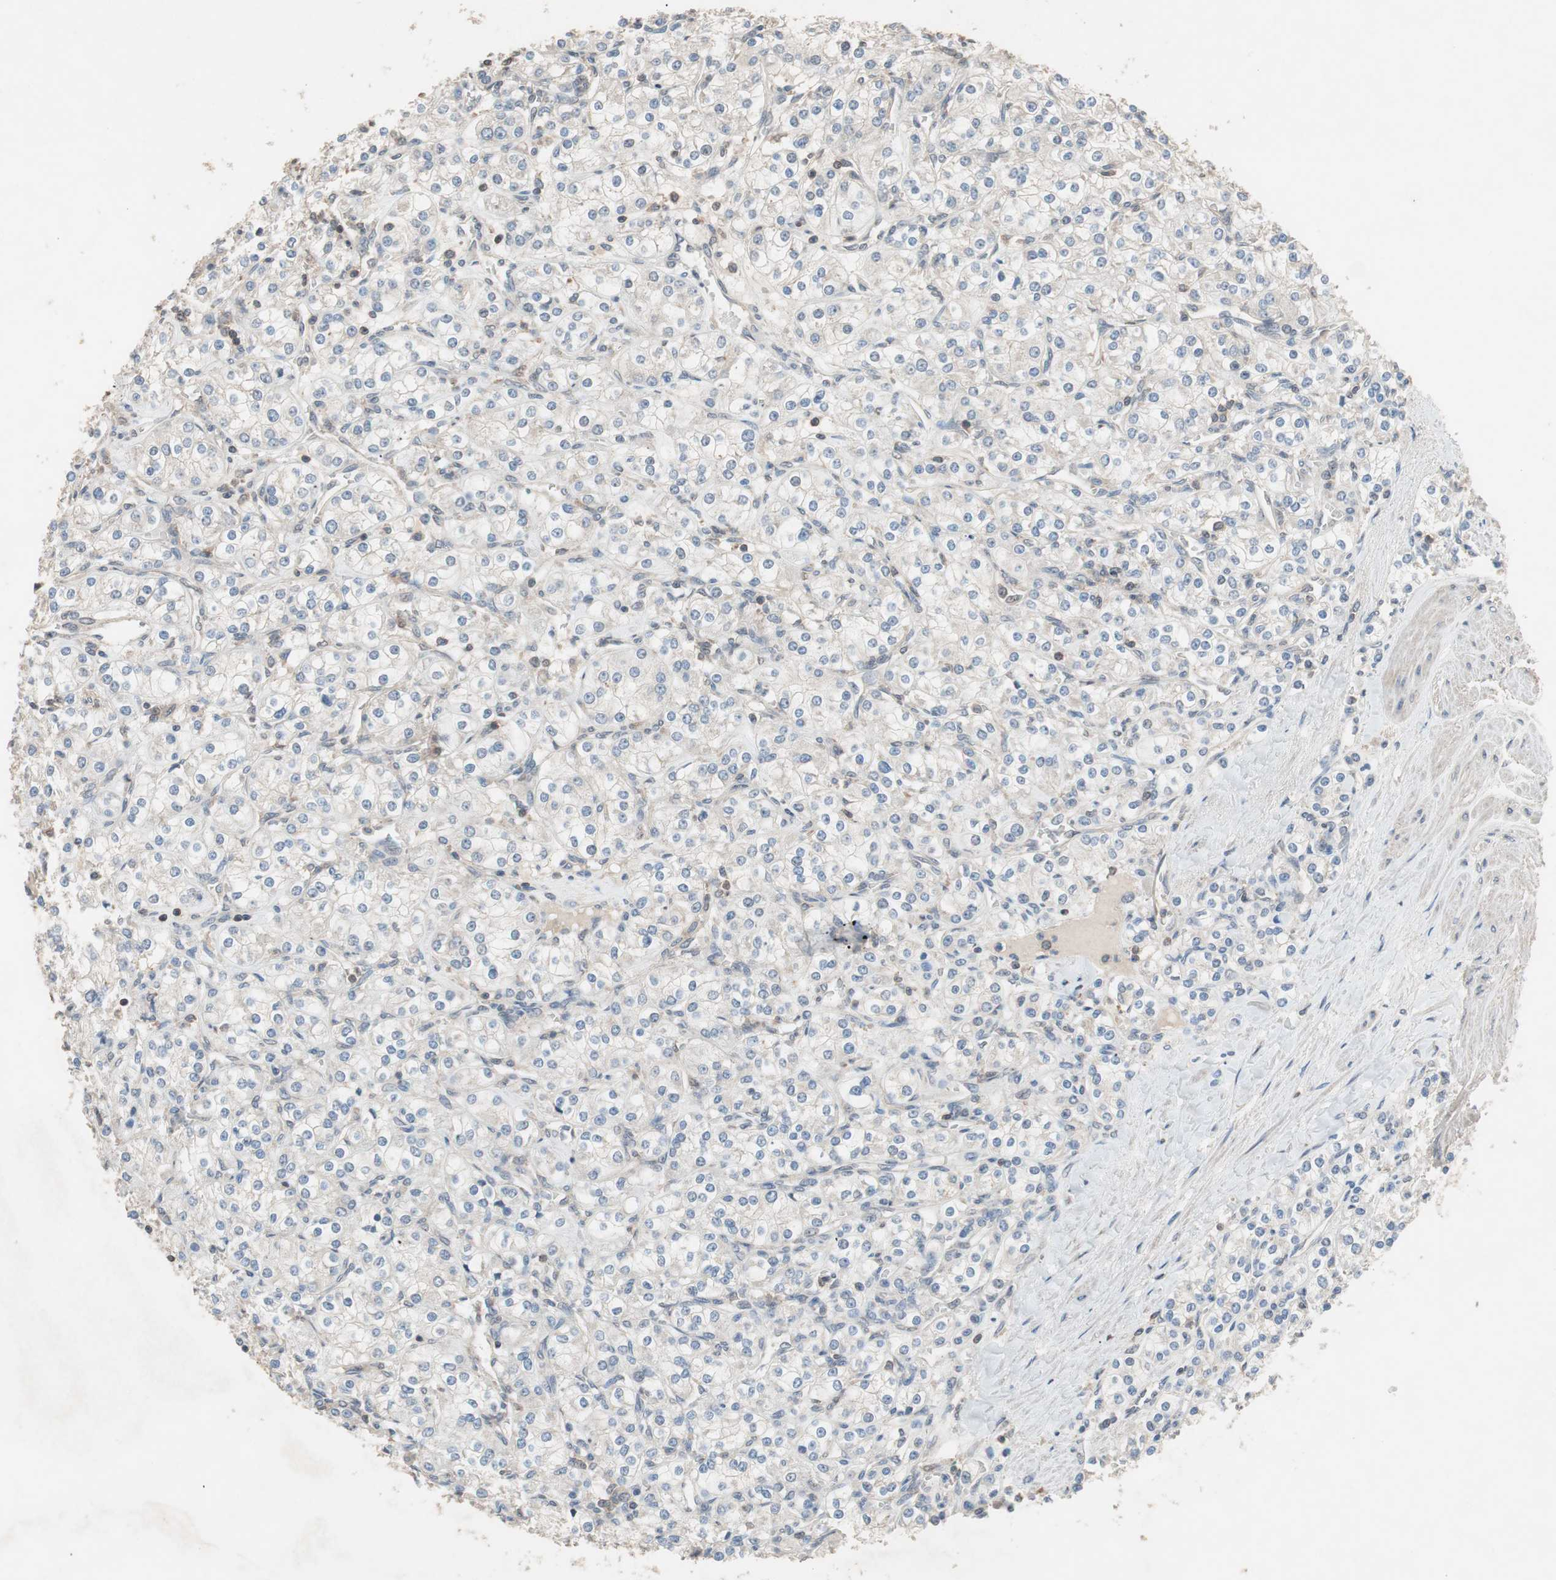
{"staining": {"intensity": "negative", "quantity": "none", "location": "none"}, "tissue": "renal cancer", "cell_type": "Tumor cells", "image_type": "cancer", "snomed": [{"axis": "morphology", "description": "Adenocarcinoma, NOS"}, {"axis": "topography", "description": "Kidney"}], "caption": "High power microscopy photomicrograph of an IHC histopathology image of renal cancer, revealing no significant expression in tumor cells. Nuclei are stained in blue.", "gene": "GART", "patient": {"sex": "male", "age": 77}}